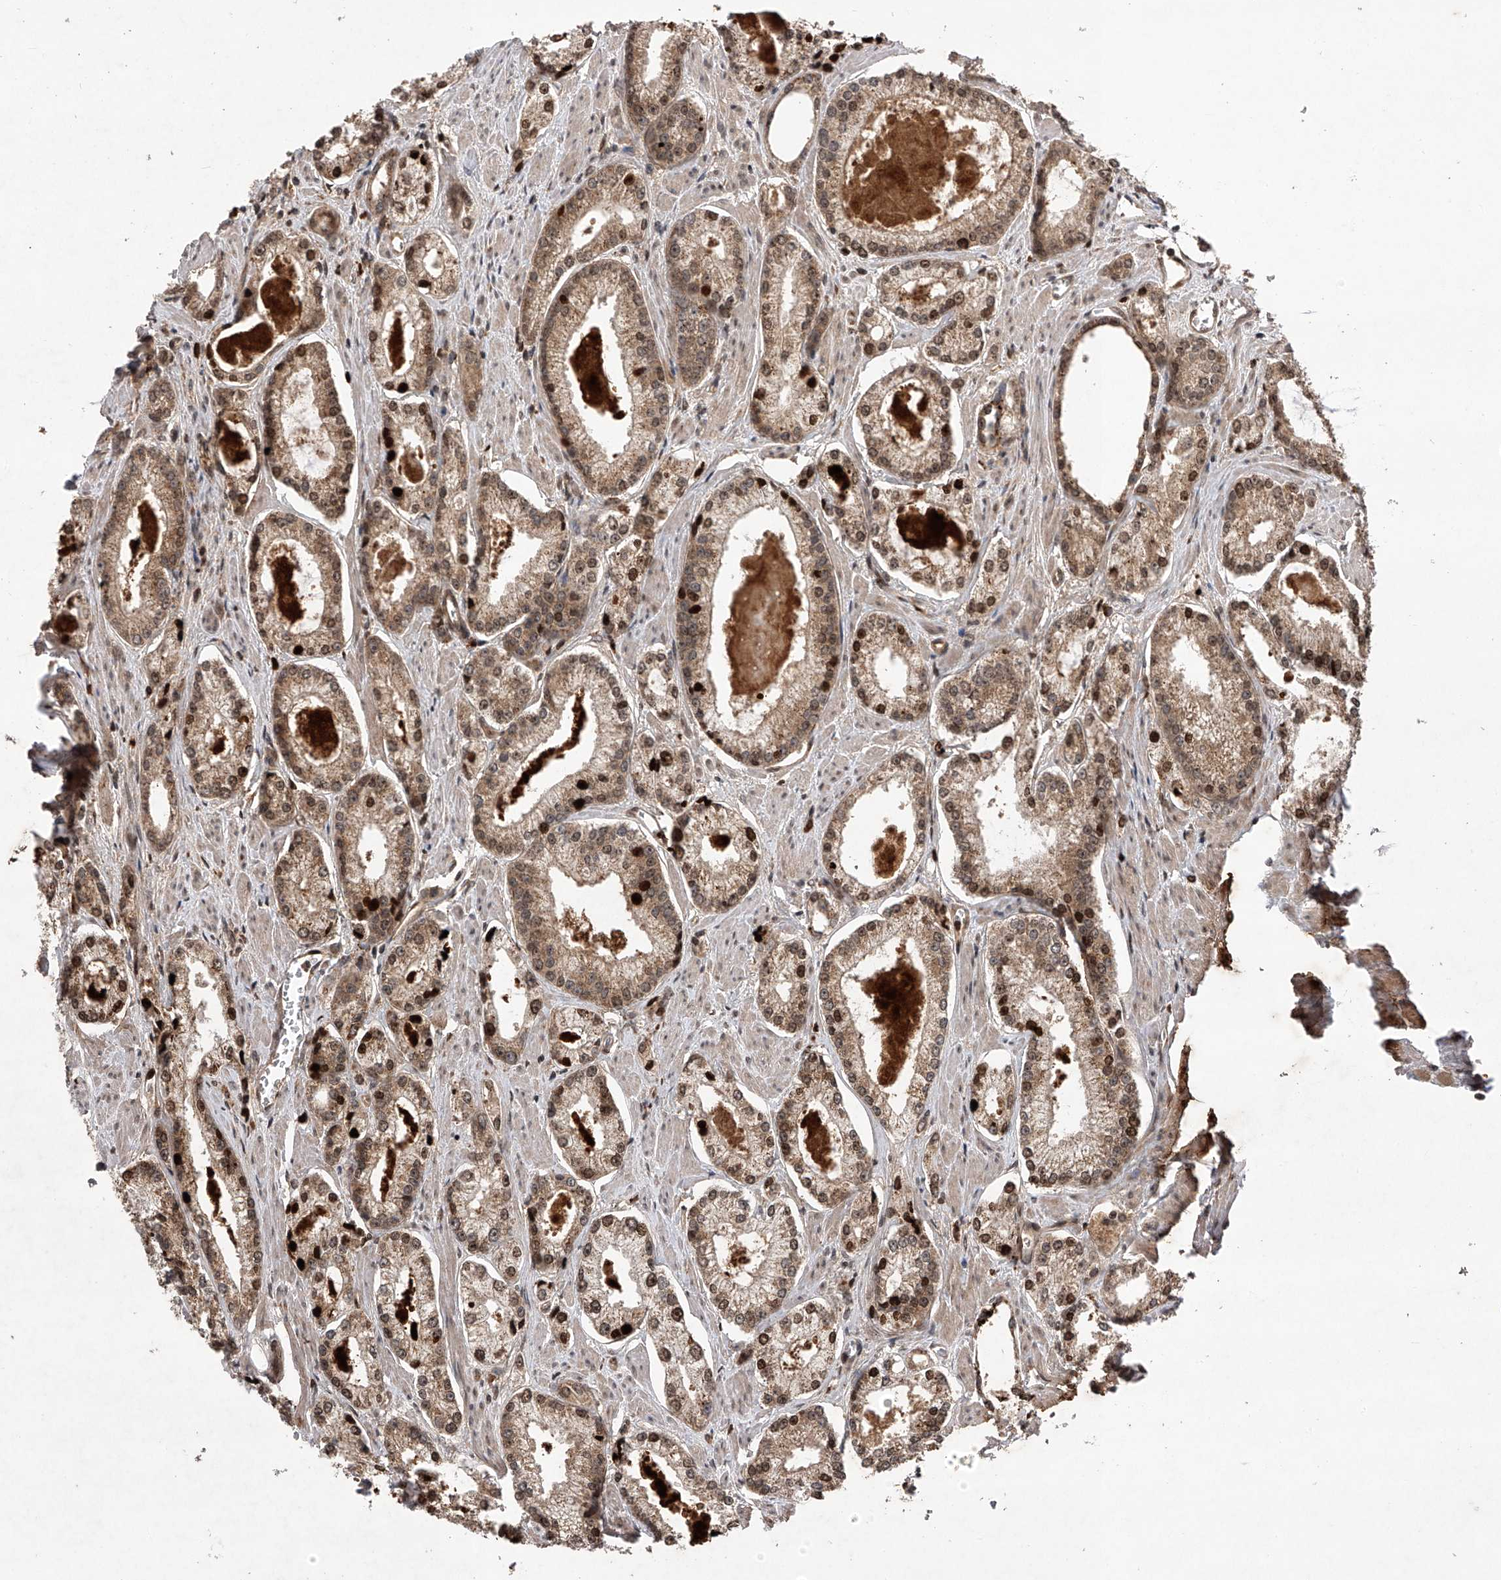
{"staining": {"intensity": "moderate", "quantity": ">75%", "location": "cytoplasmic/membranous,nuclear"}, "tissue": "prostate cancer", "cell_type": "Tumor cells", "image_type": "cancer", "snomed": [{"axis": "morphology", "description": "Adenocarcinoma, Low grade"}, {"axis": "topography", "description": "Prostate"}], "caption": "An immunohistochemistry image of tumor tissue is shown. Protein staining in brown shows moderate cytoplasmic/membranous and nuclear positivity in prostate cancer within tumor cells. (Stains: DAB in brown, nuclei in blue, Microscopy: brightfield microscopy at high magnification).", "gene": "MAP3K11", "patient": {"sex": "male", "age": 54}}